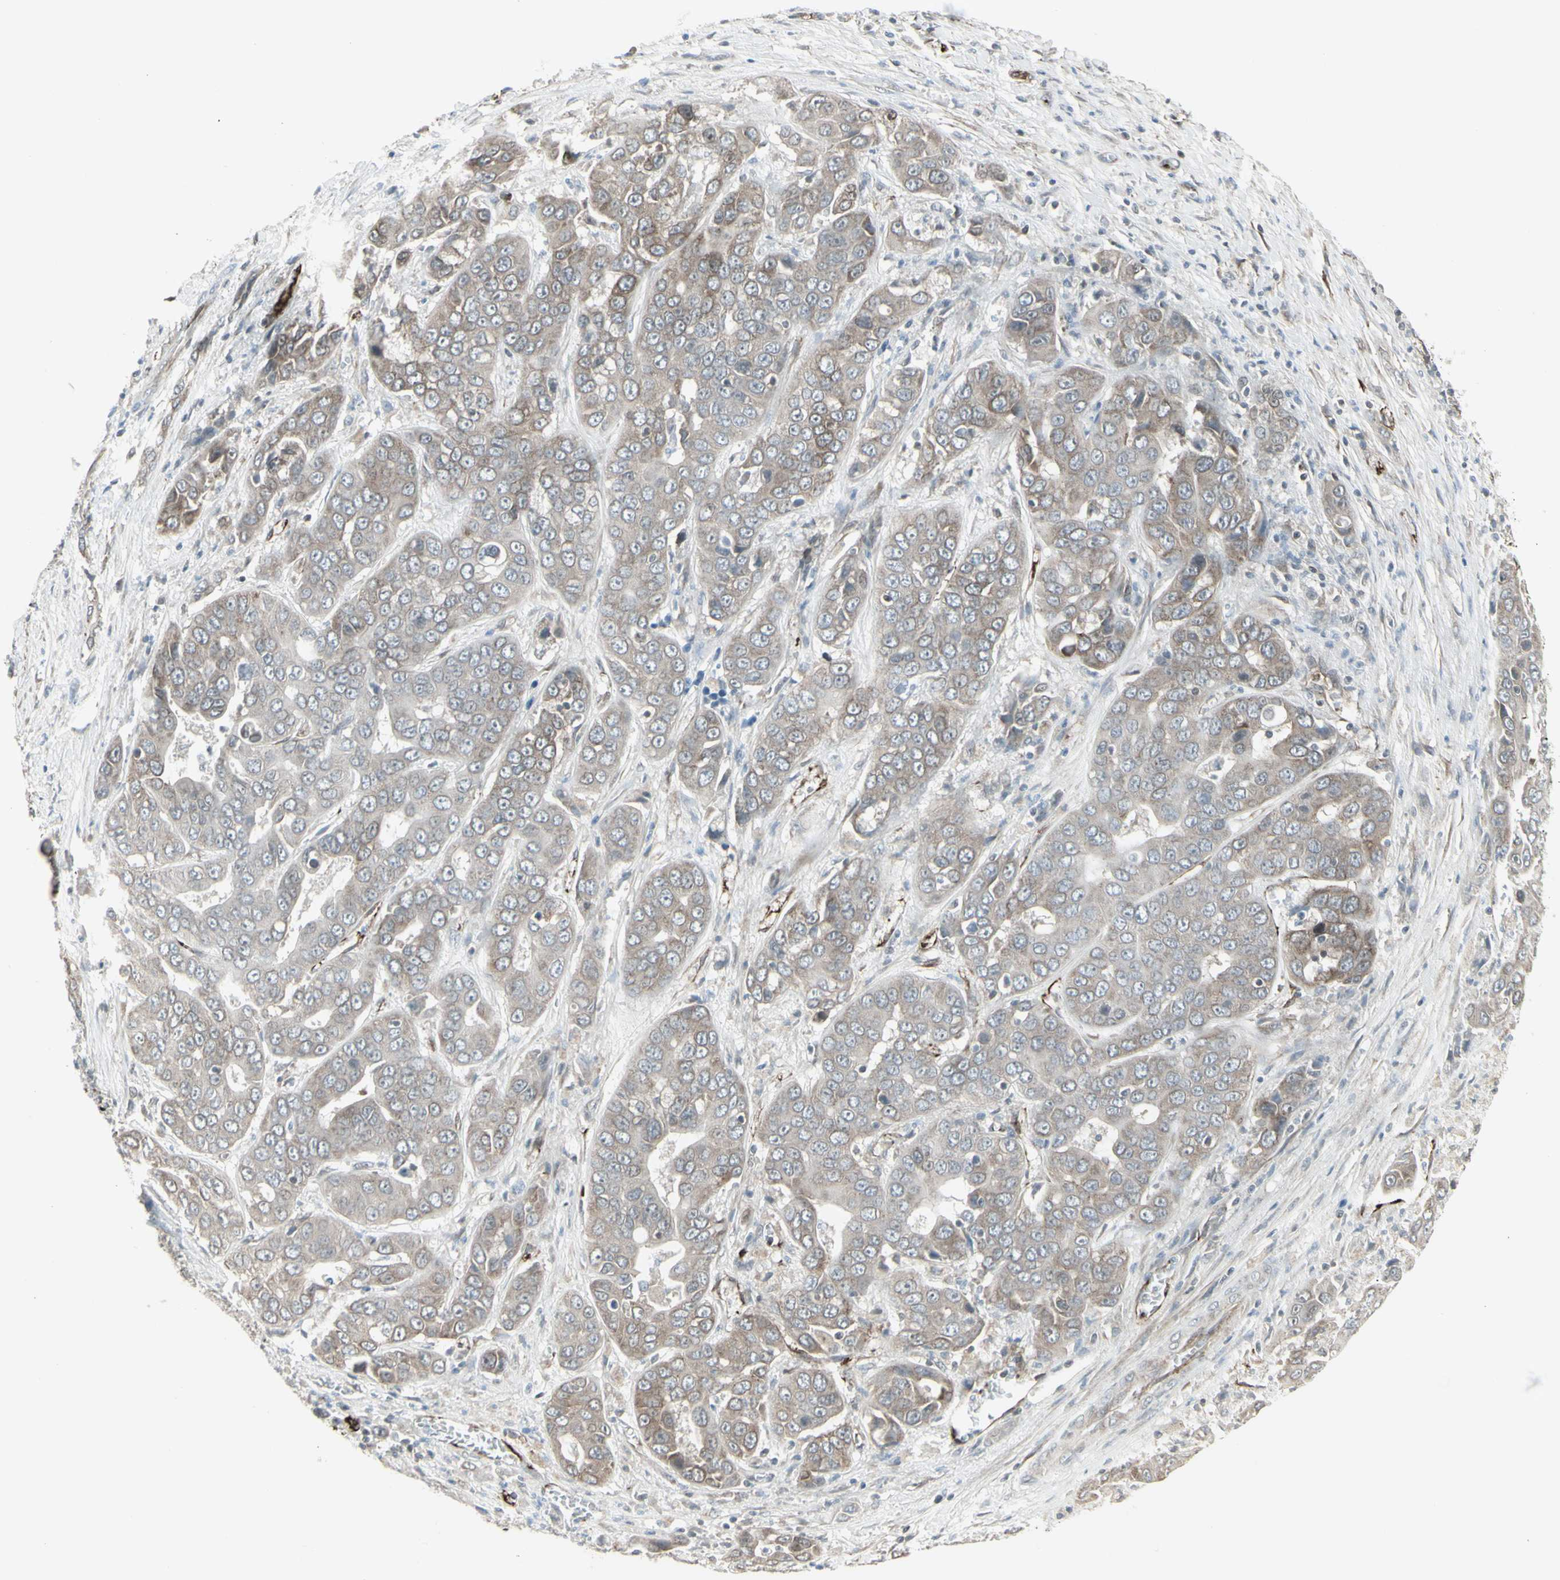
{"staining": {"intensity": "weak", "quantity": "25%-75%", "location": "cytoplasmic/membranous"}, "tissue": "liver cancer", "cell_type": "Tumor cells", "image_type": "cancer", "snomed": [{"axis": "morphology", "description": "Cholangiocarcinoma"}, {"axis": "topography", "description": "Liver"}], "caption": "A photomicrograph of liver cancer stained for a protein exhibits weak cytoplasmic/membranous brown staining in tumor cells.", "gene": "DTX3L", "patient": {"sex": "female", "age": 52}}